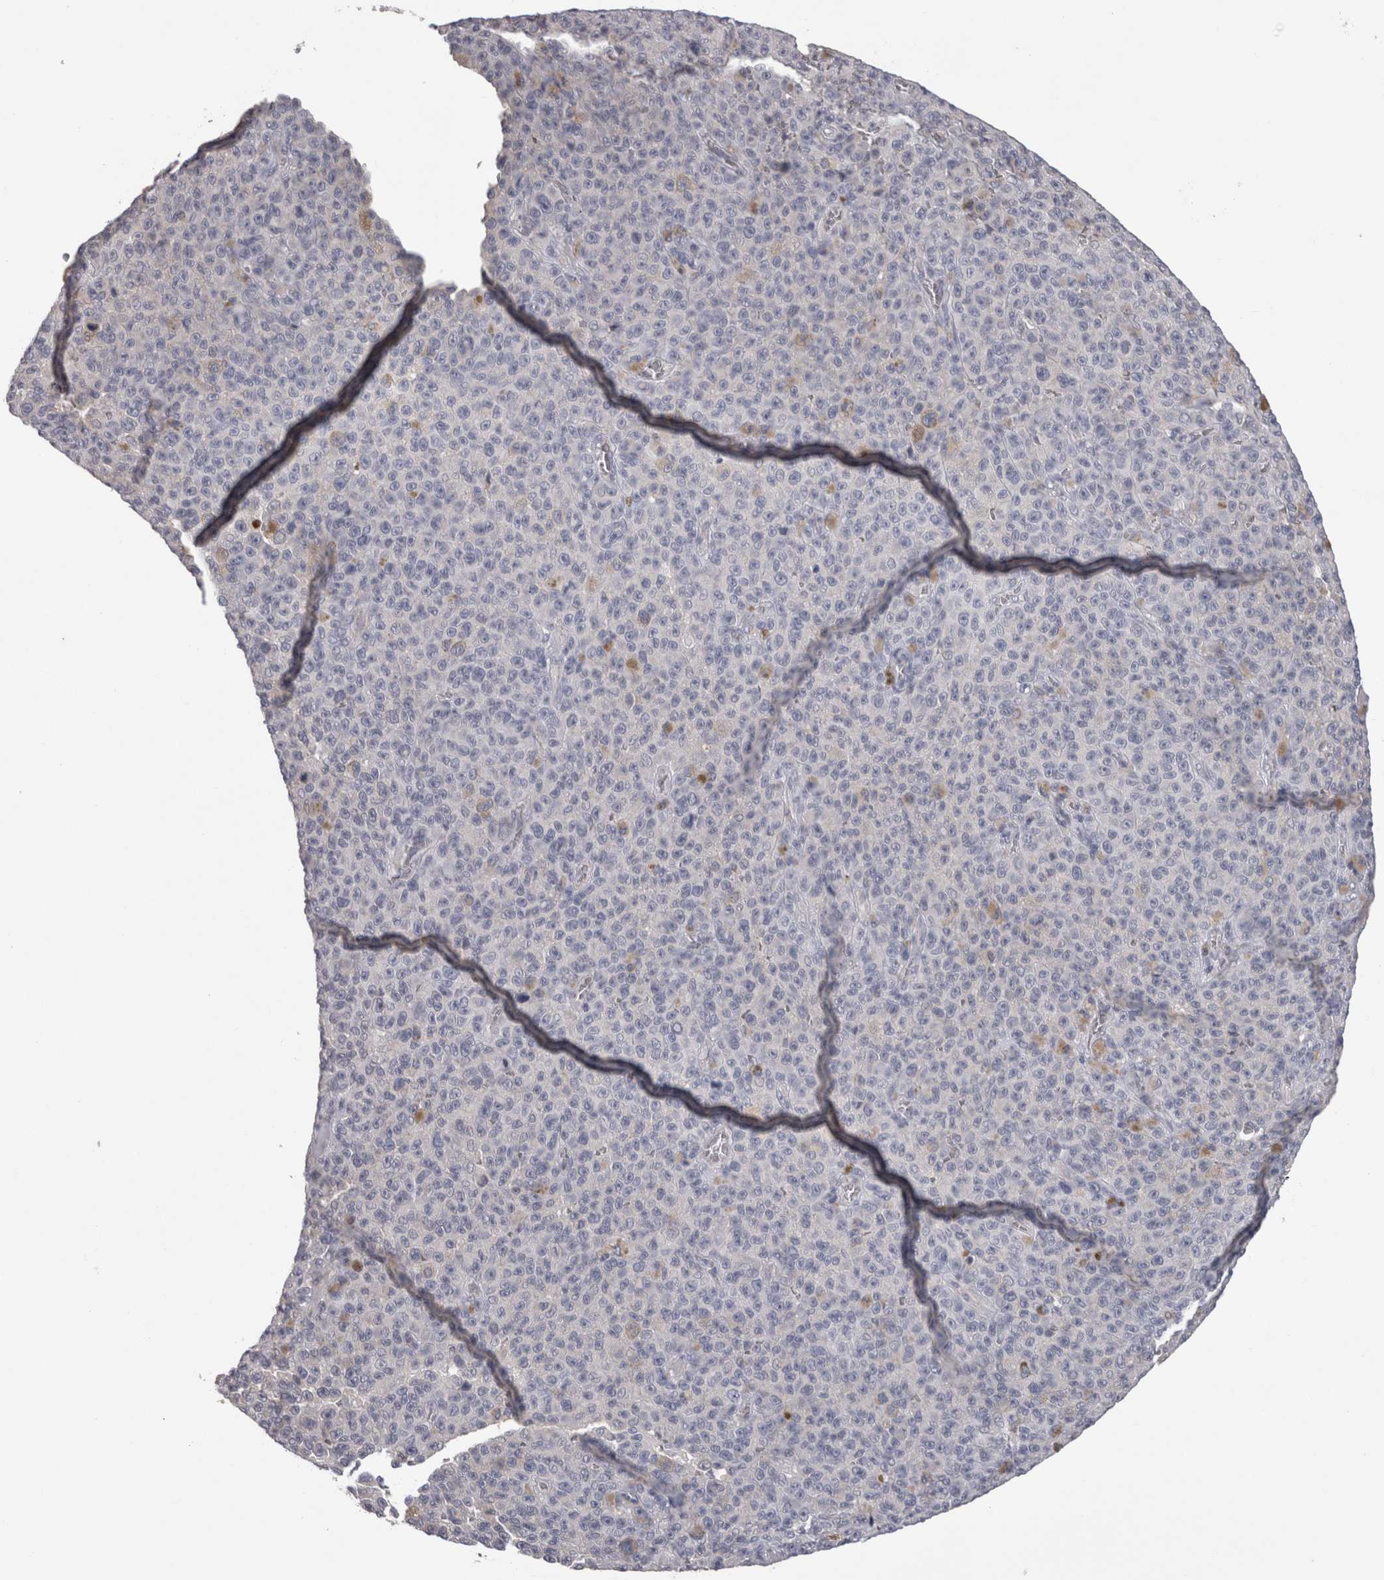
{"staining": {"intensity": "negative", "quantity": "none", "location": "none"}, "tissue": "melanoma", "cell_type": "Tumor cells", "image_type": "cancer", "snomed": [{"axis": "morphology", "description": "Malignant melanoma, NOS"}, {"axis": "topography", "description": "Skin"}], "caption": "Immunohistochemical staining of human malignant melanoma demonstrates no significant staining in tumor cells. (Brightfield microscopy of DAB (3,3'-diaminobenzidine) immunohistochemistry (IHC) at high magnification).", "gene": "PON3", "patient": {"sex": "female", "age": 82}}